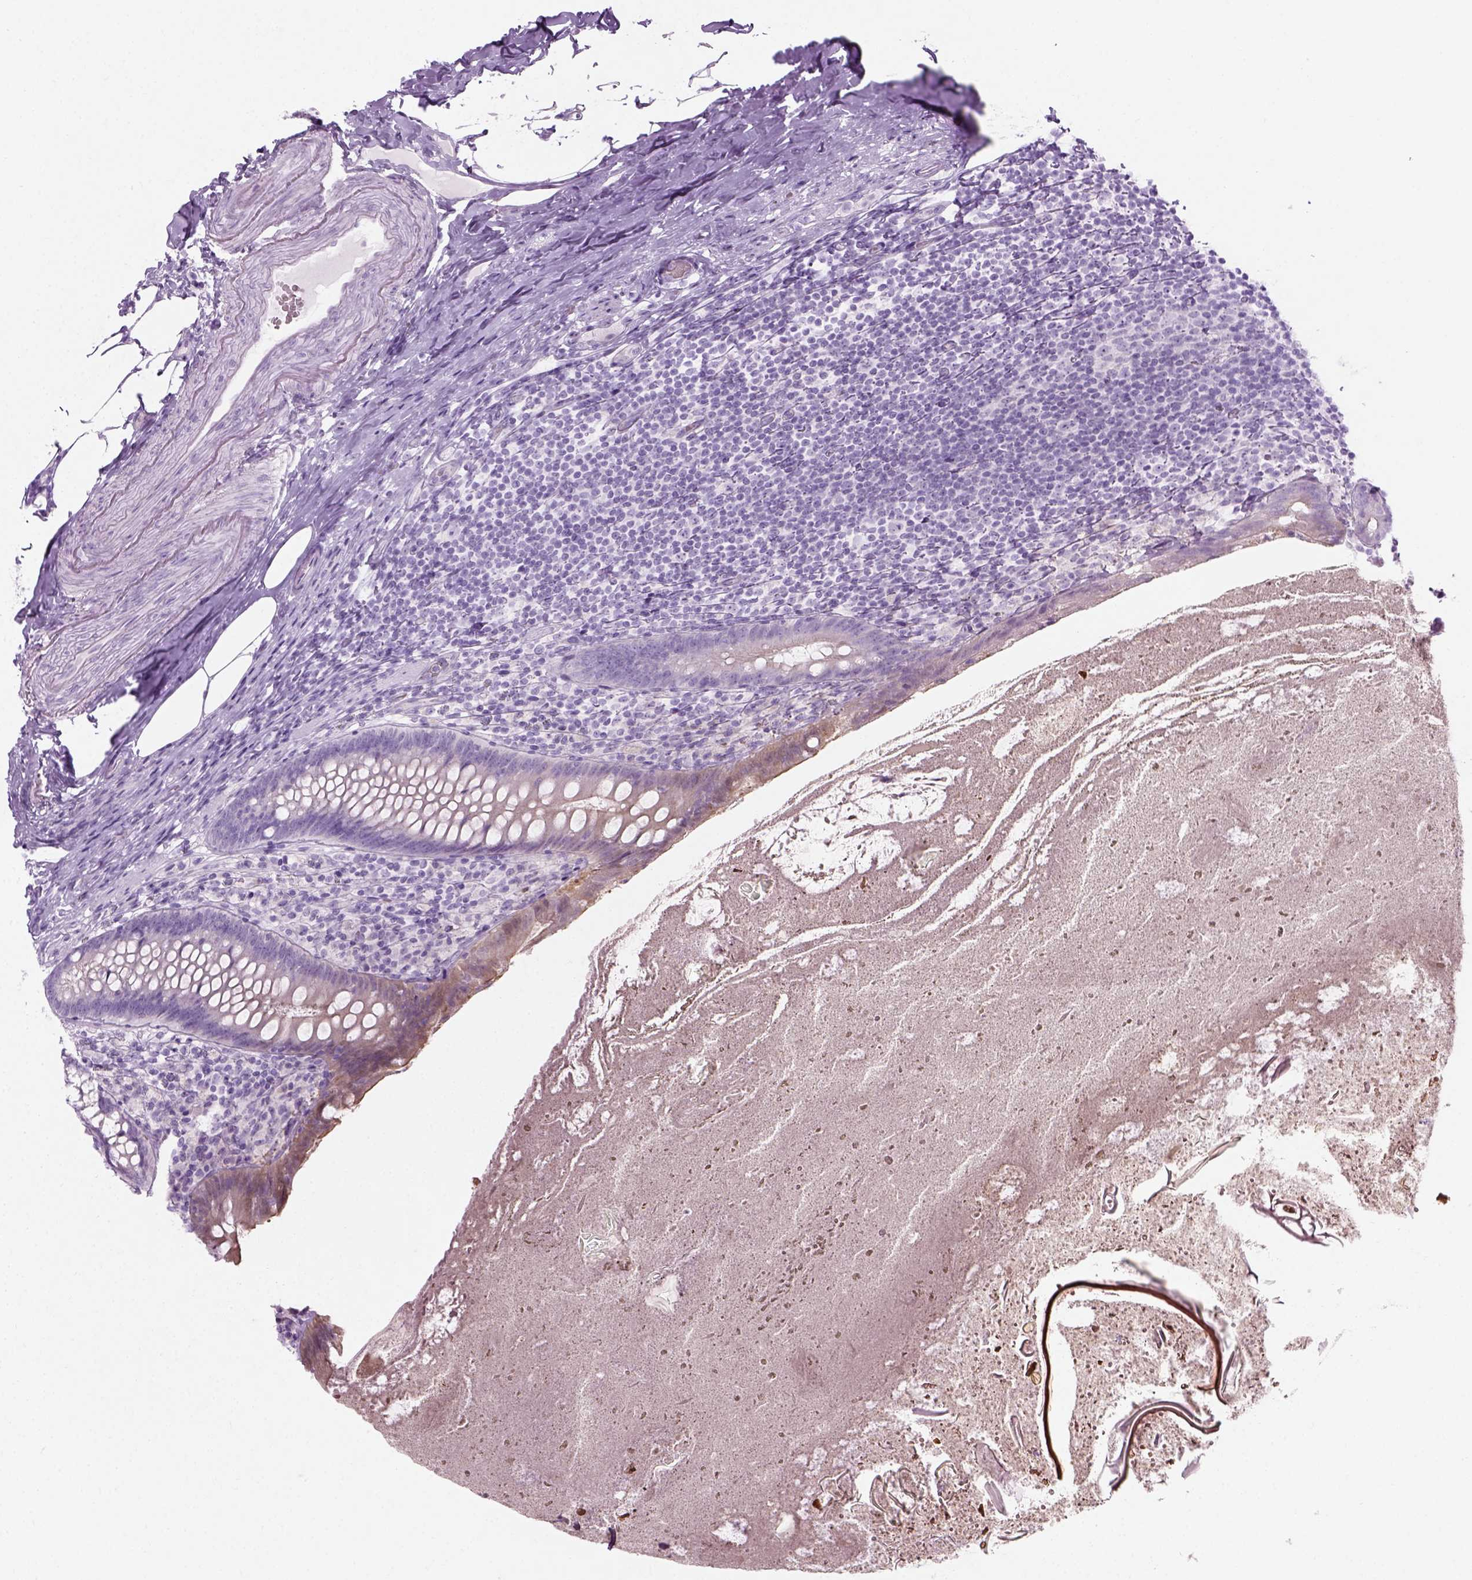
{"staining": {"intensity": "negative", "quantity": "none", "location": "none"}, "tissue": "appendix", "cell_type": "Glandular cells", "image_type": "normal", "snomed": [{"axis": "morphology", "description": "Normal tissue, NOS"}, {"axis": "topography", "description": "Appendix"}], "caption": "Immunohistochemistry (IHC) photomicrograph of unremarkable appendix: human appendix stained with DAB (3,3'-diaminobenzidine) displays no significant protein positivity in glandular cells.", "gene": "CIBAR2", "patient": {"sex": "male", "age": 47}}